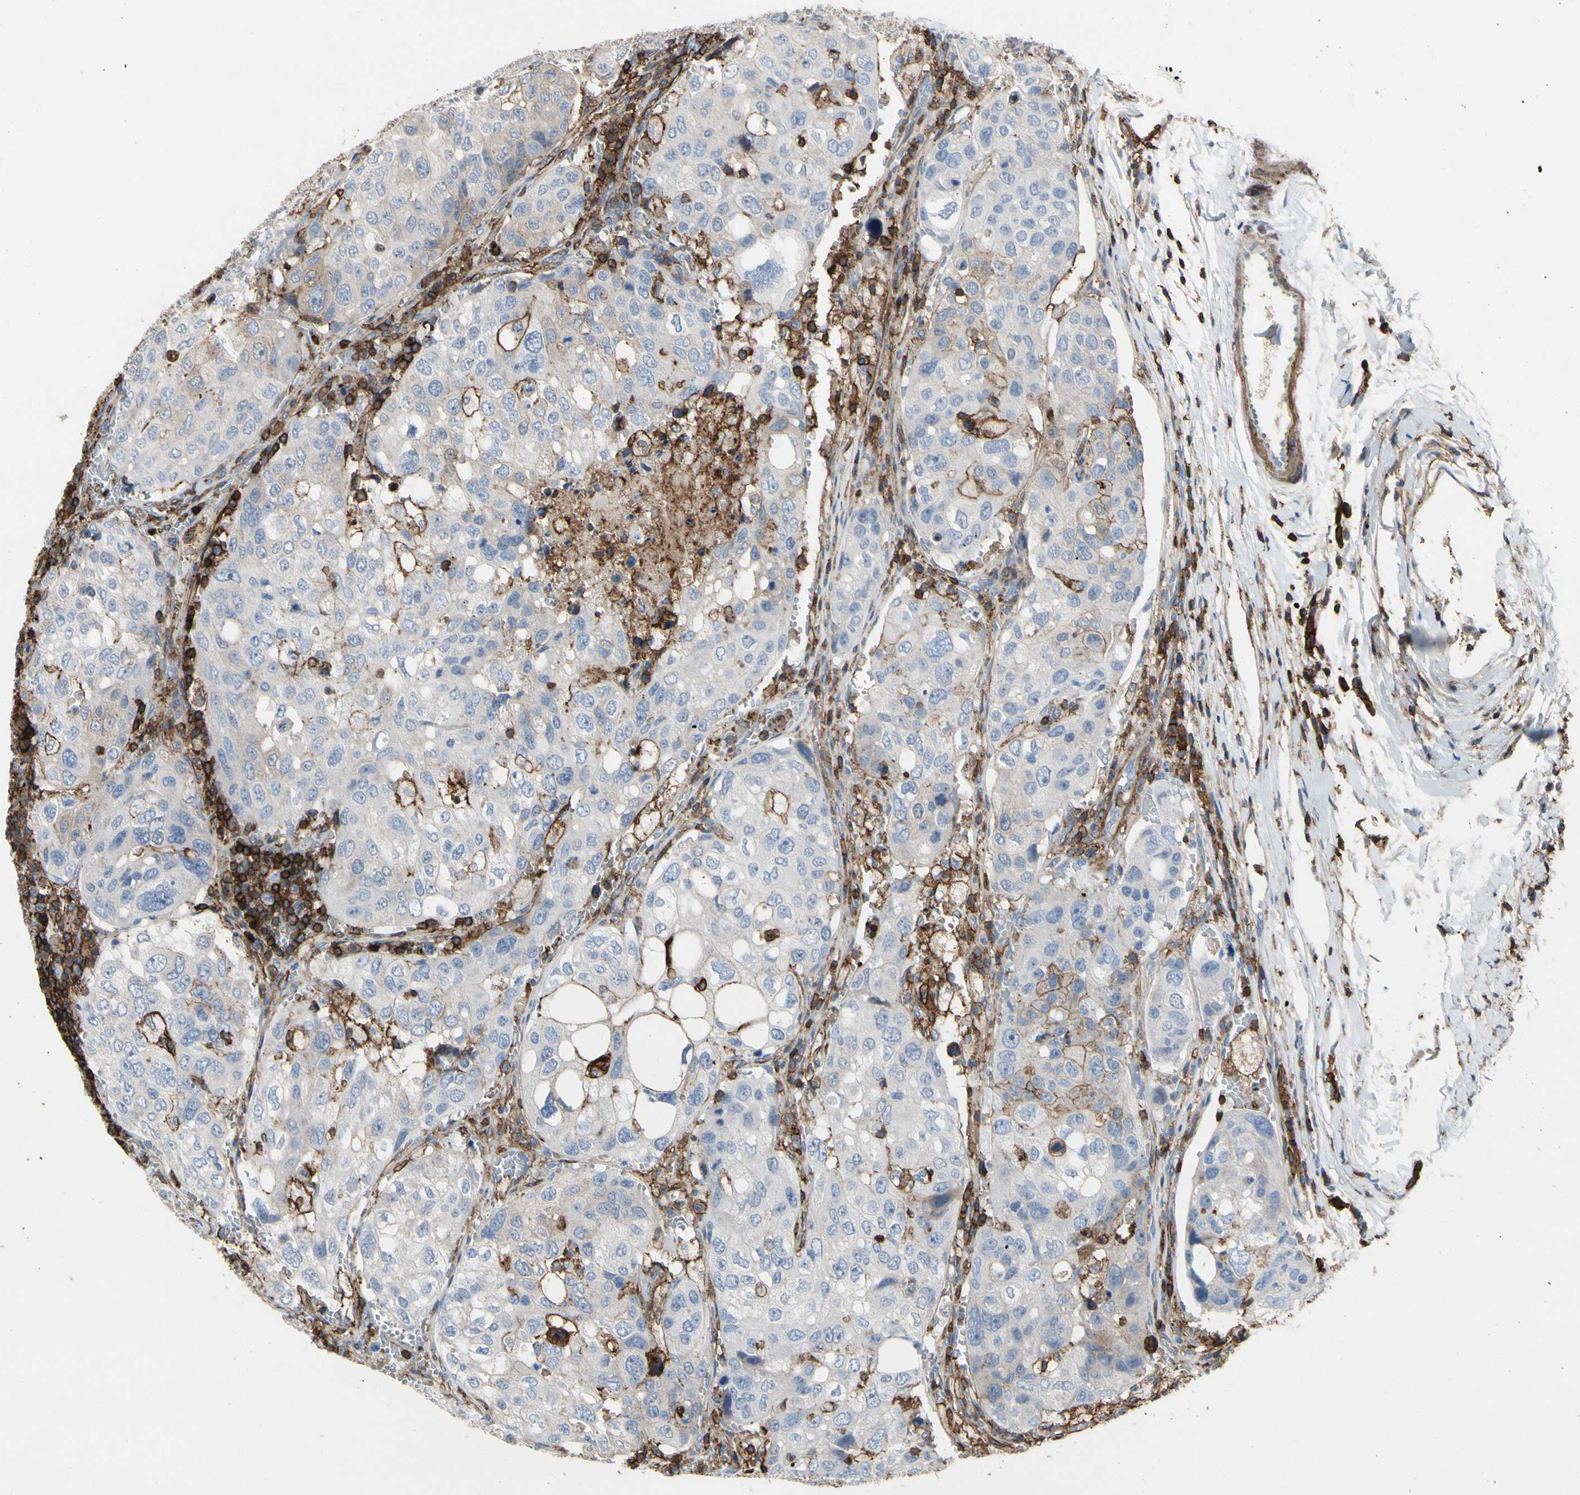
{"staining": {"intensity": "weak", "quantity": "25%-75%", "location": "cytoplasmic/membranous"}, "tissue": "urothelial cancer", "cell_type": "Tumor cells", "image_type": "cancer", "snomed": [{"axis": "morphology", "description": "Urothelial carcinoma, High grade"}, {"axis": "topography", "description": "Lymph node"}, {"axis": "topography", "description": "Urinary bladder"}], "caption": "Immunohistochemistry micrograph of neoplastic tissue: human urothelial cancer stained using immunohistochemistry (IHC) shows low levels of weak protein expression localized specifically in the cytoplasmic/membranous of tumor cells, appearing as a cytoplasmic/membranous brown color.", "gene": "ANXA6", "patient": {"sex": "male", "age": 51}}